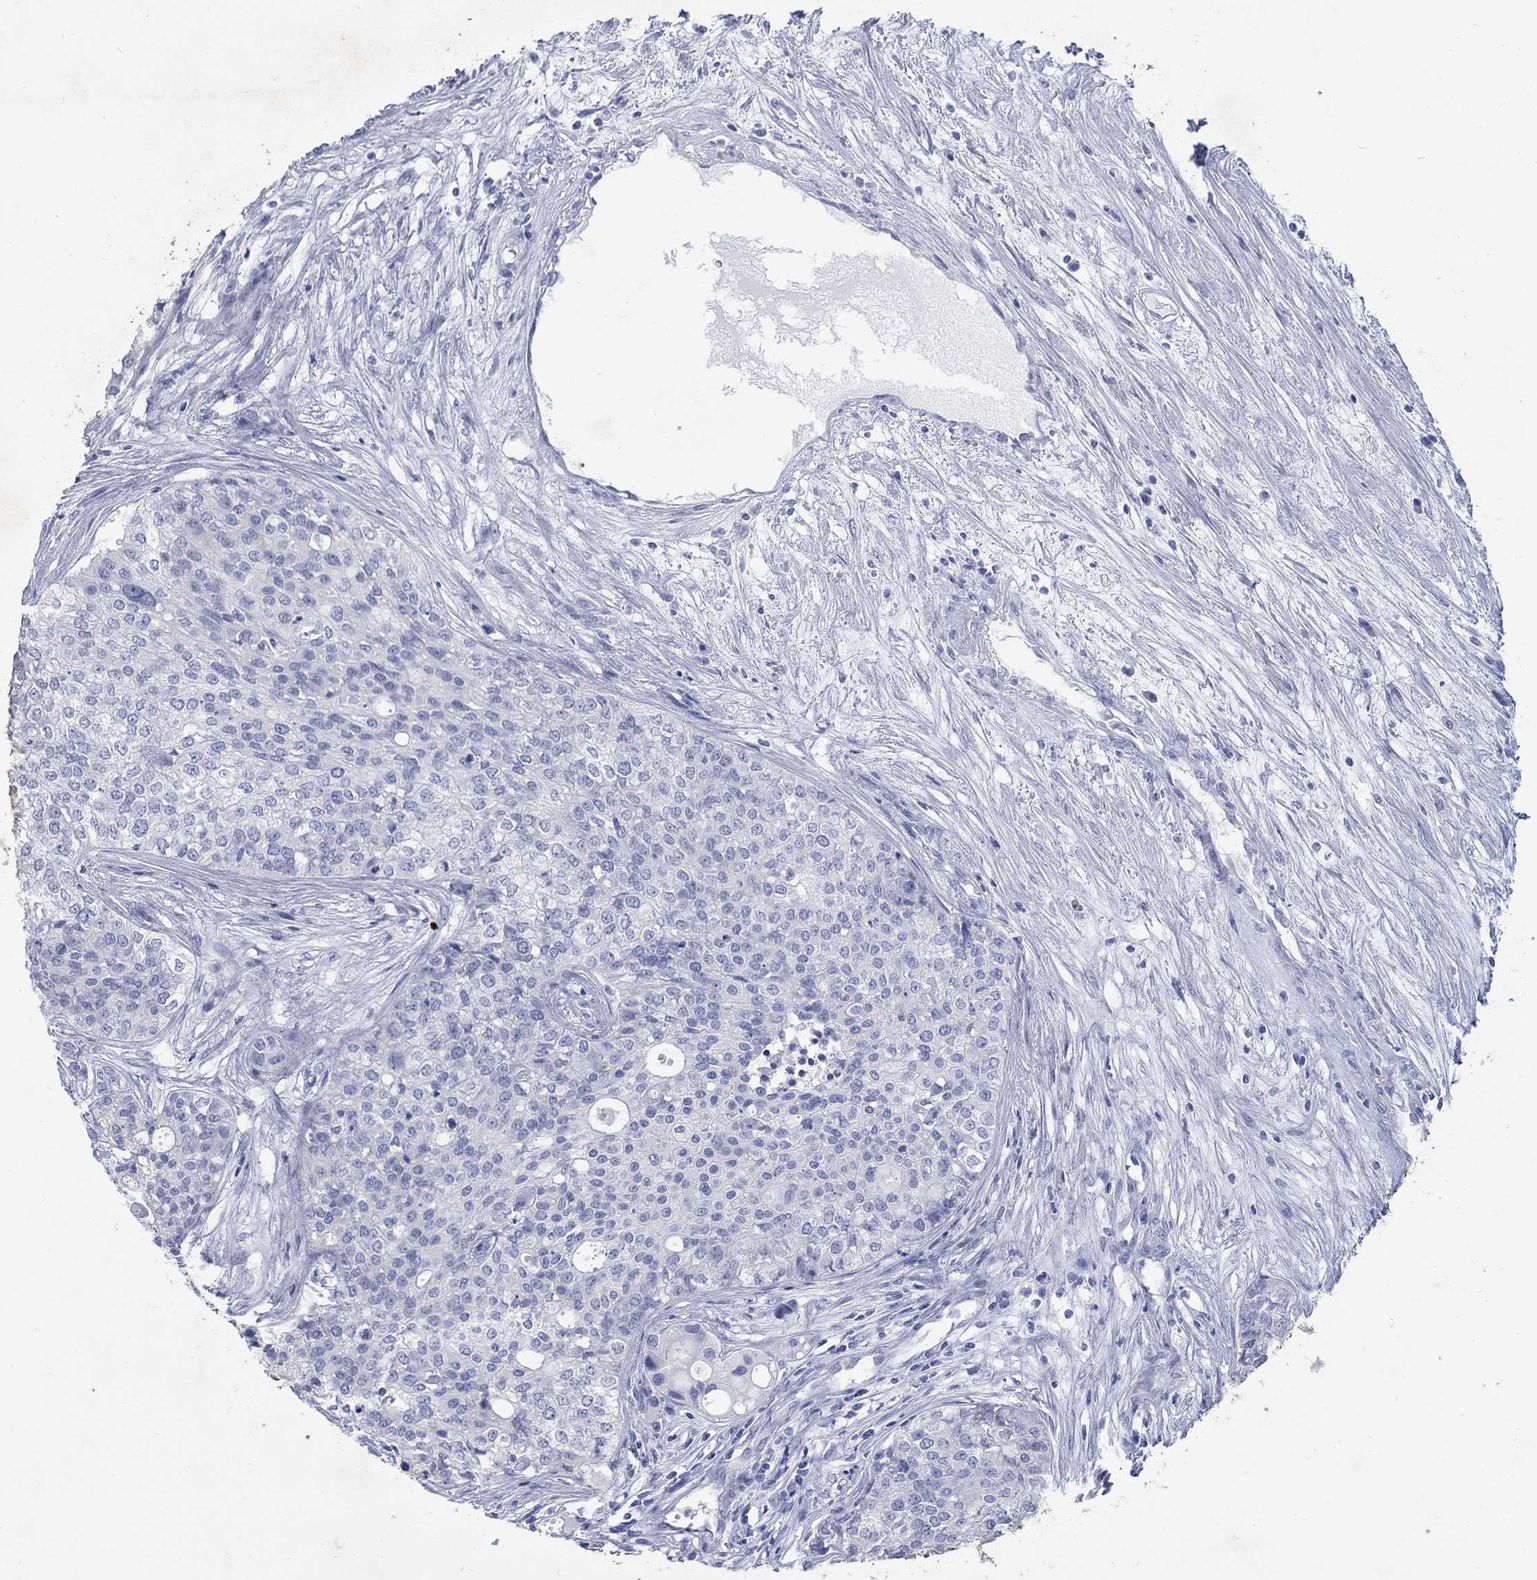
{"staining": {"intensity": "negative", "quantity": "none", "location": "none"}, "tissue": "carcinoid", "cell_type": "Tumor cells", "image_type": "cancer", "snomed": [{"axis": "morphology", "description": "Carcinoid, malignant, NOS"}, {"axis": "topography", "description": "Colon"}], "caption": "IHC of human carcinoid demonstrates no expression in tumor cells.", "gene": "RFTN2", "patient": {"sex": "male", "age": 81}}